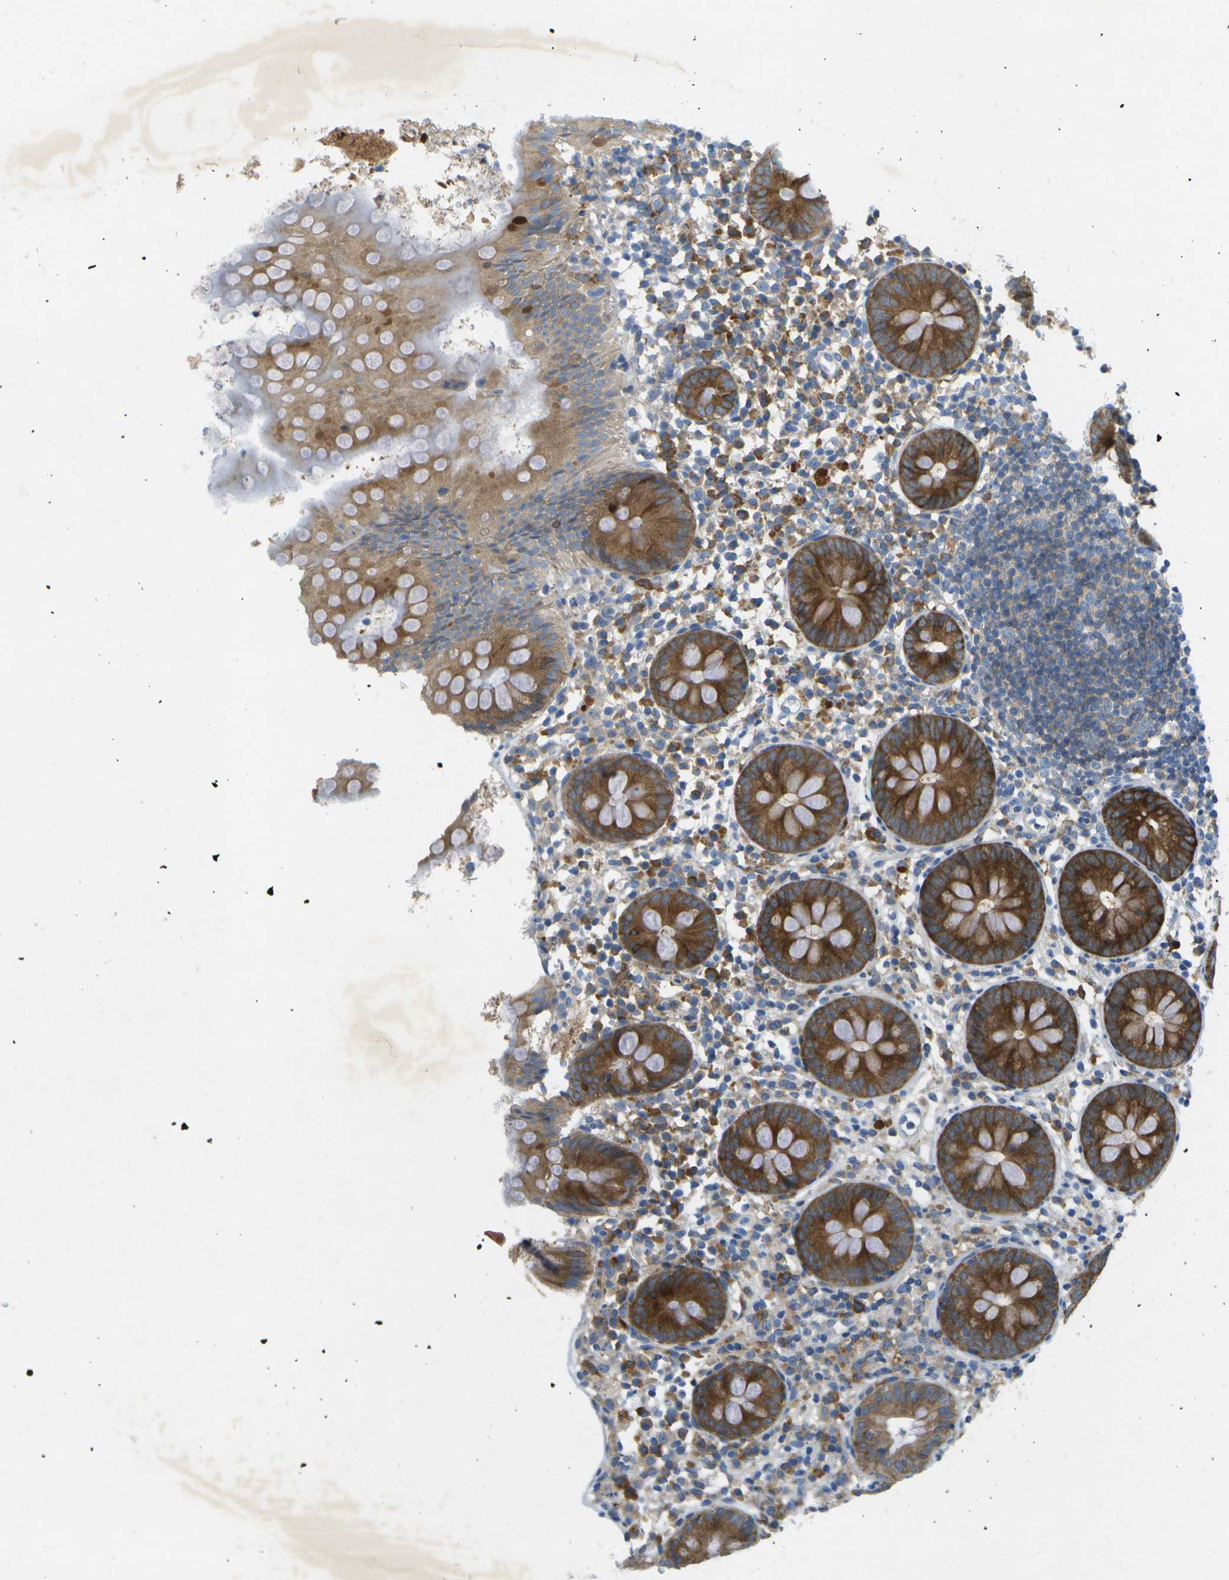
{"staining": {"intensity": "strong", "quantity": "25%-75%", "location": "cytoplasmic/membranous"}, "tissue": "appendix", "cell_type": "Glandular cells", "image_type": "normal", "snomed": [{"axis": "morphology", "description": "Normal tissue, NOS"}, {"axis": "topography", "description": "Appendix"}], "caption": "DAB (3,3'-diaminobenzidine) immunohistochemical staining of normal appendix demonstrates strong cytoplasmic/membranous protein positivity in about 25%-75% of glandular cells. (DAB (3,3'-diaminobenzidine) IHC with brightfield microscopy, high magnification).", "gene": "WNK2", "patient": {"sex": "female", "age": 20}}